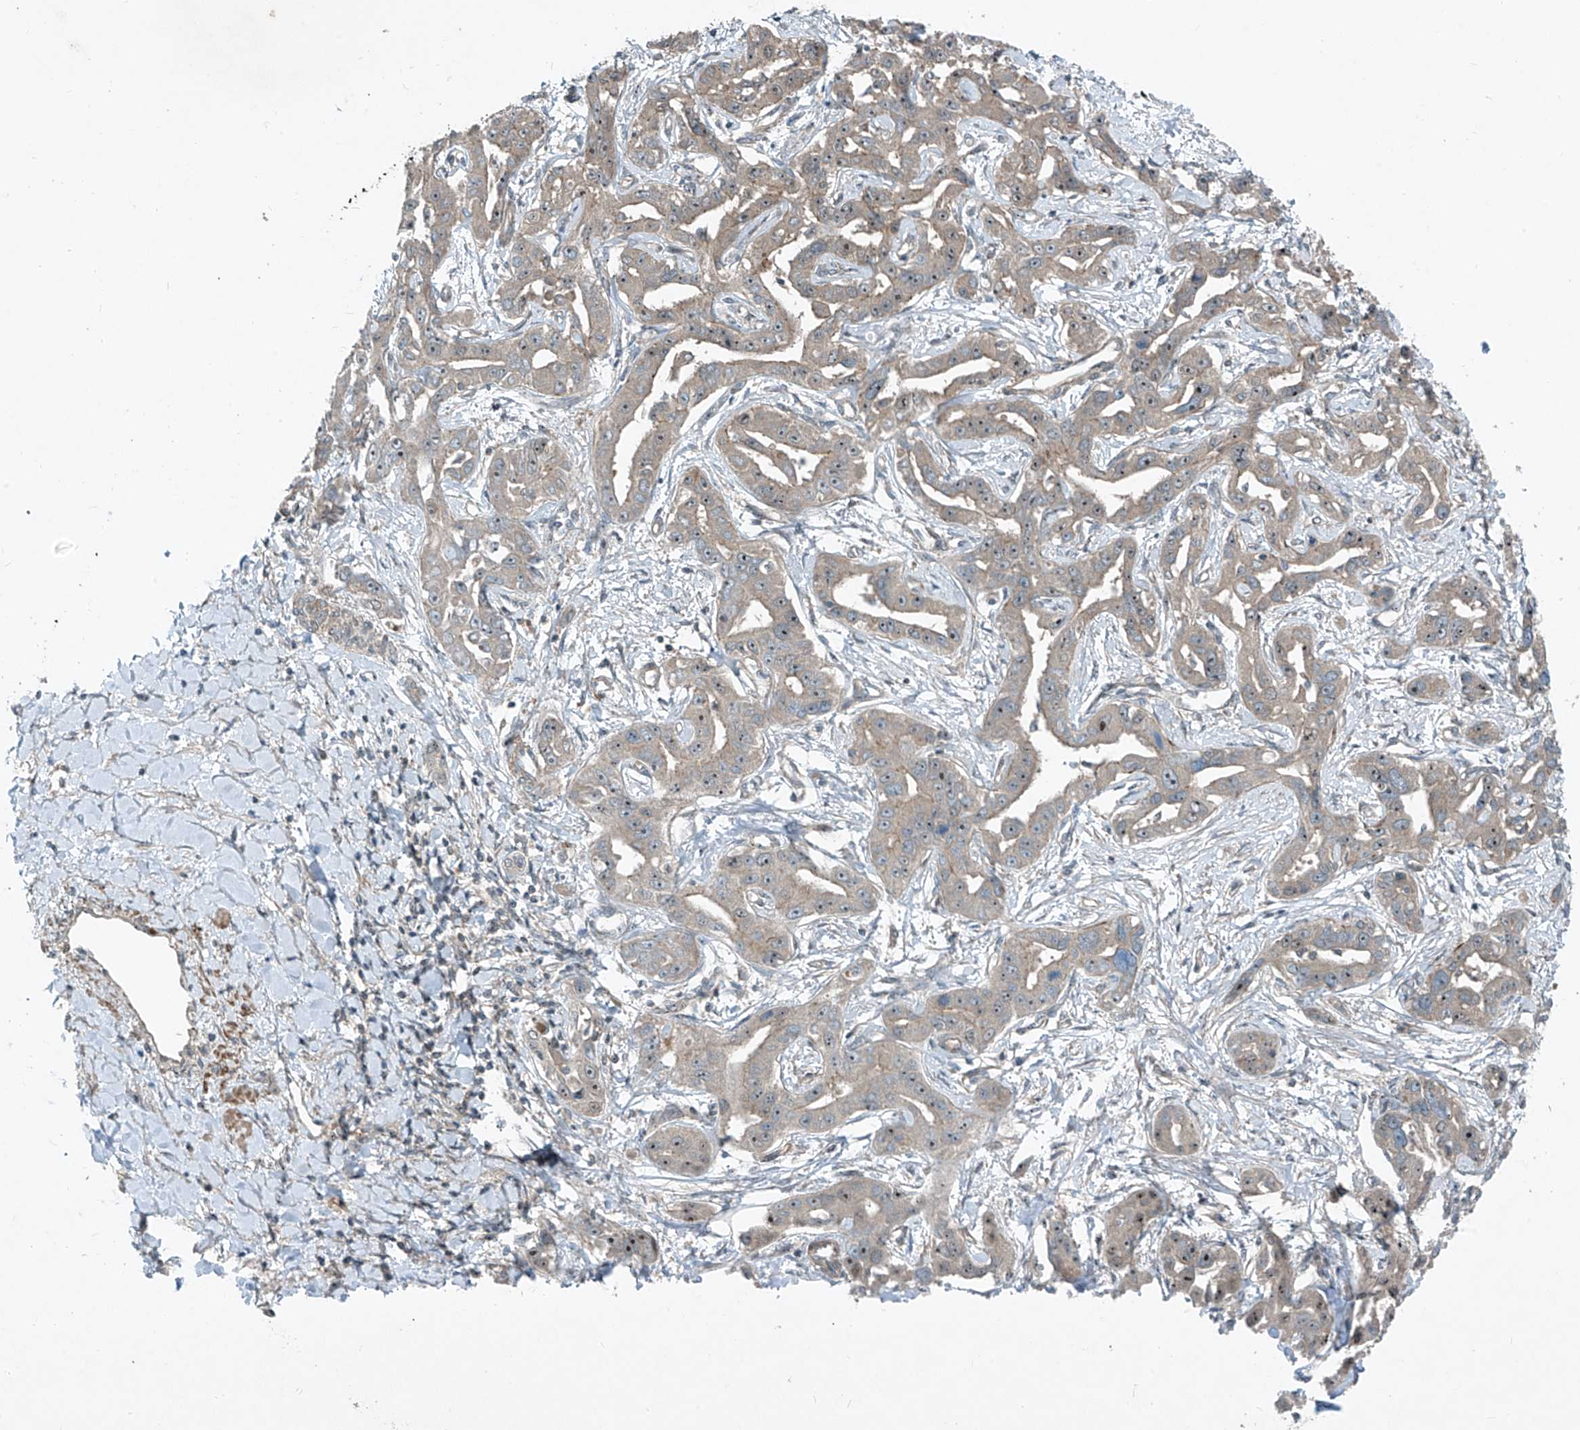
{"staining": {"intensity": "weak", "quantity": "<25%", "location": "nuclear"}, "tissue": "liver cancer", "cell_type": "Tumor cells", "image_type": "cancer", "snomed": [{"axis": "morphology", "description": "Cholangiocarcinoma"}, {"axis": "topography", "description": "Liver"}], "caption": "The photomicrograph displays no staining of tumor cells in cholangiocarcinoma (liver). (DAB (3,3'-diaminobenzidine) immunohistochemistry (IHC) visualized using brightfield microscopy, high magnification).", "gene": "PPCS", "patient": {"sex": "male", "age": 59}}